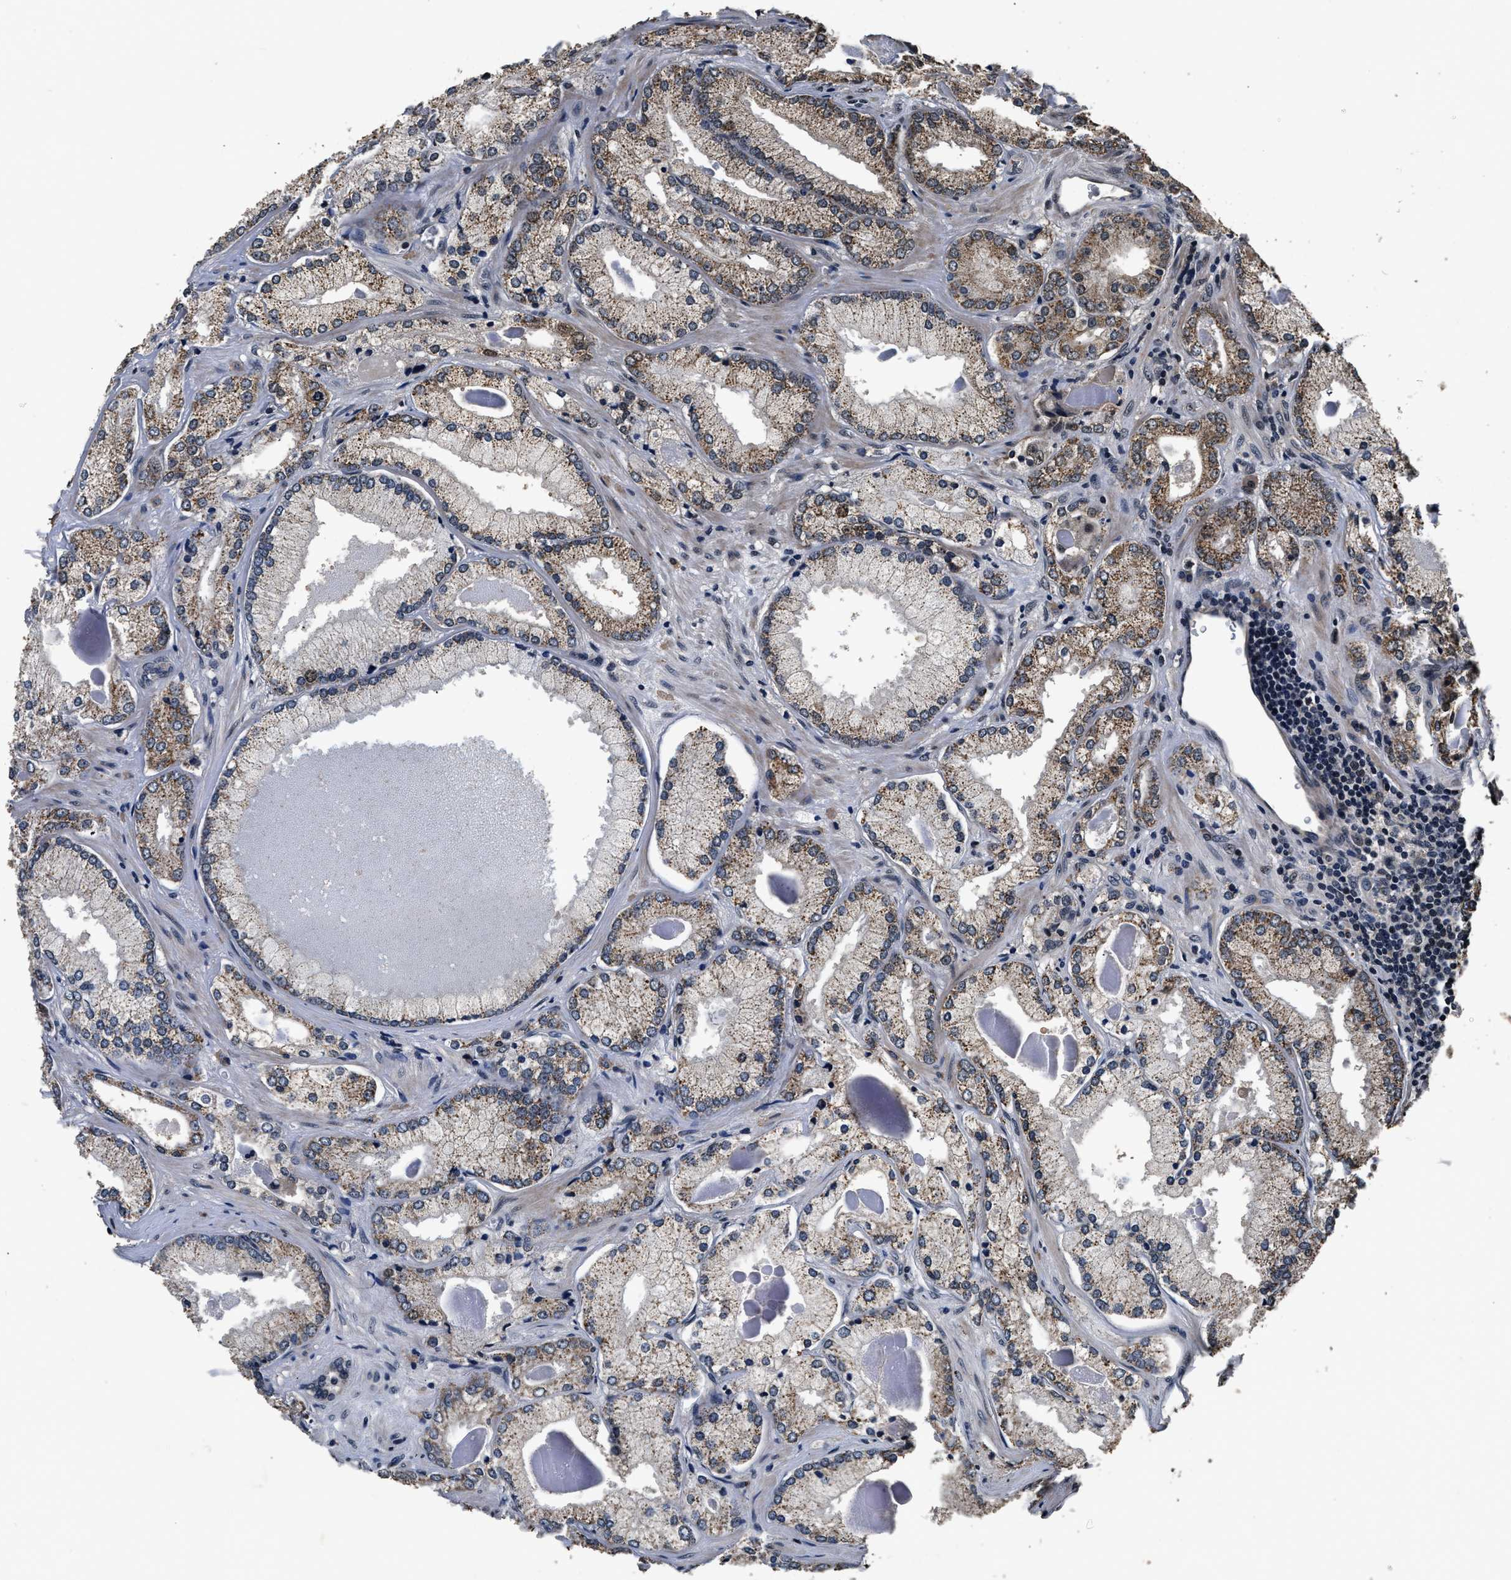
{"staining": {"intensity": "moderate", "quantity": ">75%", "location": "cytoplasmic/membranous"}, "tissue": "prostate cancer", "cell_type": "Tumor cells", "image_type": "cancer", "snomed": [{"axis": "morphology", "description": "Adenocarcinoma, Low grade"}, {"axis": "topography", "description": "Prostate"}], "caption": "The photomicrograph exhibits staining of low-grade adenocarcinoma (prostate), revealing moderate cytoplasmic/membranous protein expression (brown color) within tumor cells. (Stains: DAB in brown, nuclei in blue, Microscopy: brightfield microscopy at high magnification).", "gene": "CSTF1", "patient": {"sex": "male", "age": 65}}